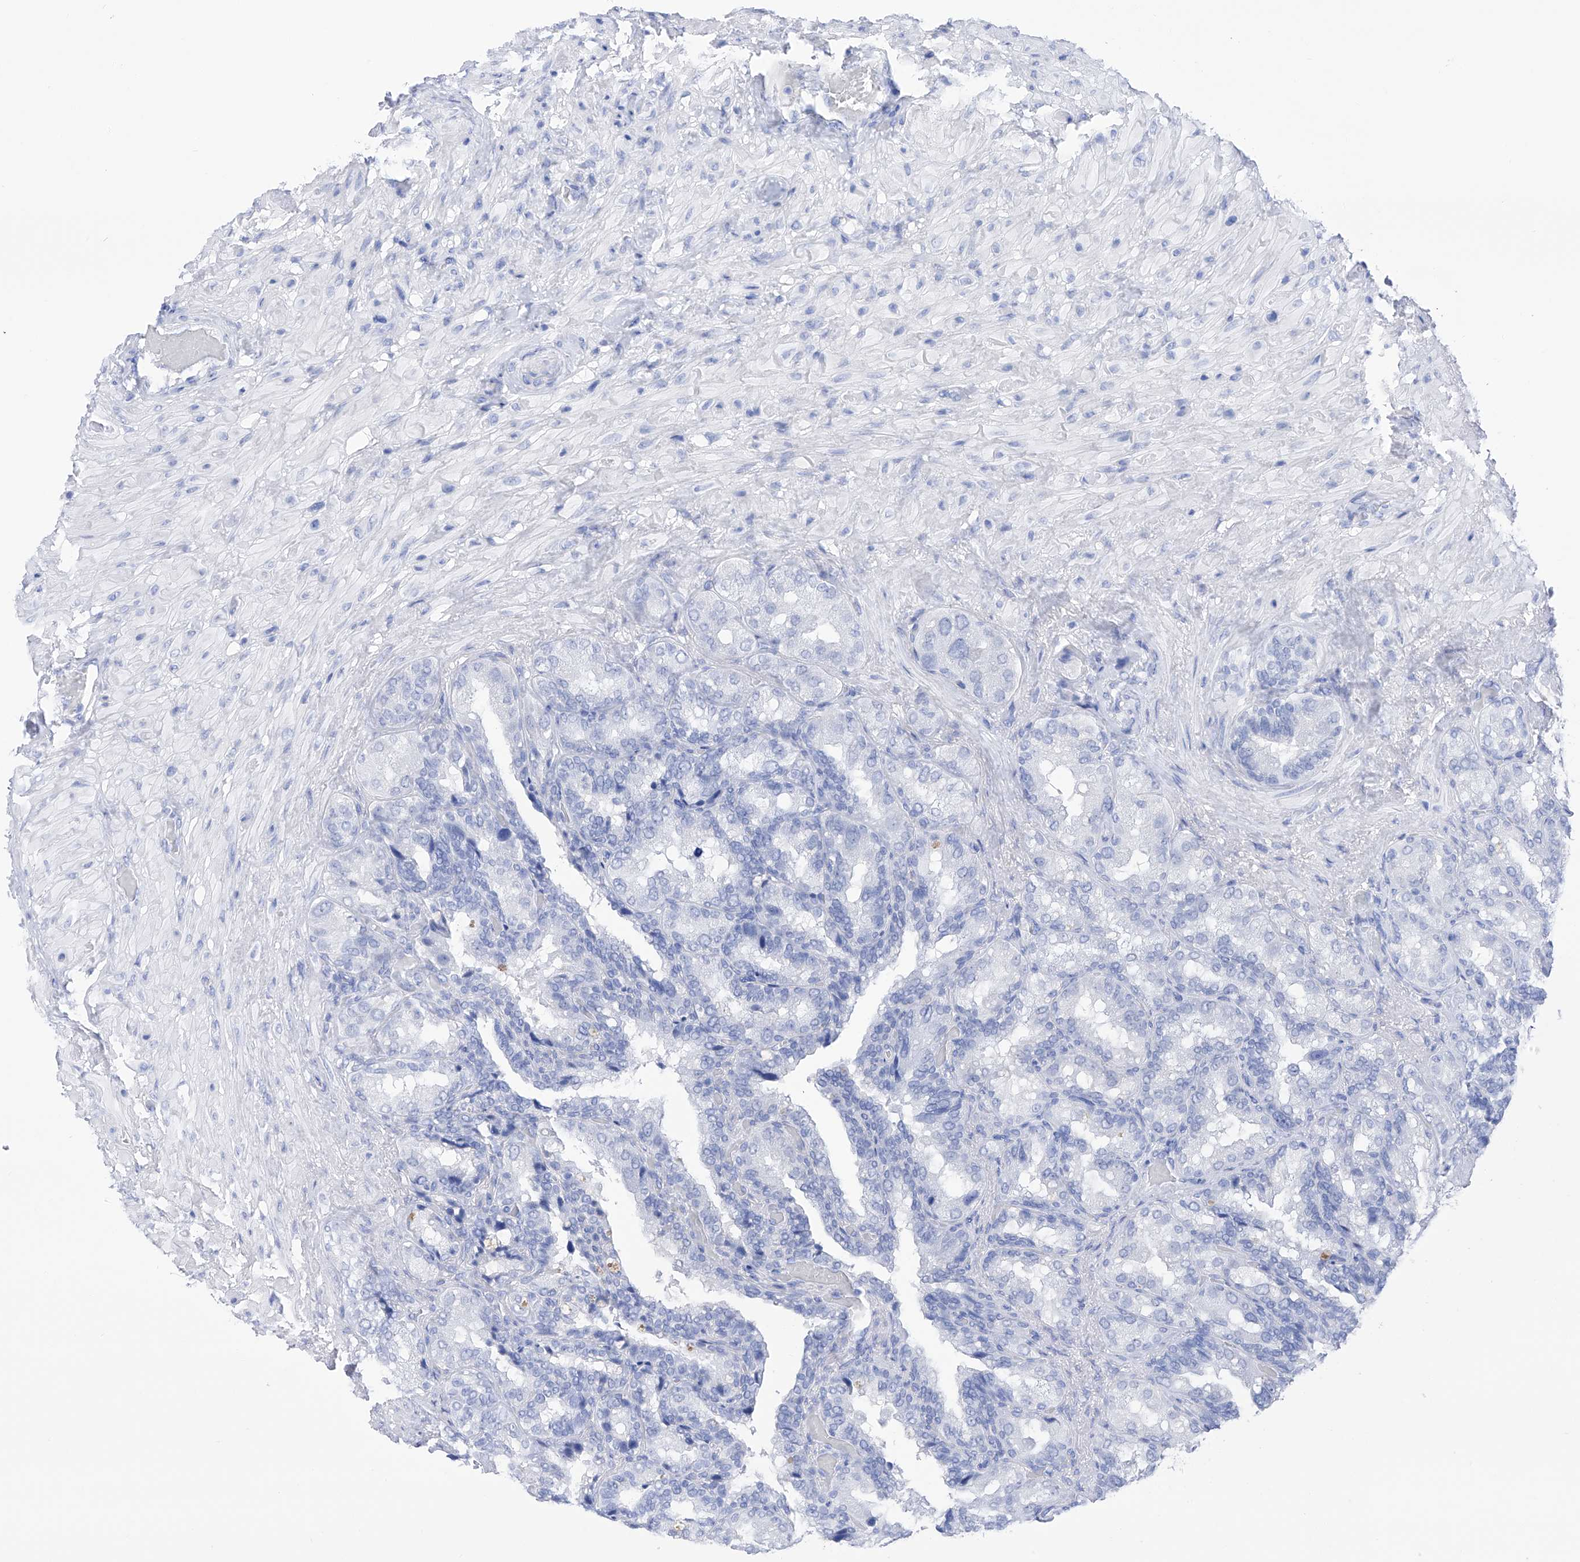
{"staining": {"intensity": "negative", "quantity": "none", "location": "none"}, "tissue": "seminal vesicle", "cell_type": "Glandular cells", "image_type": "normal", "snomed": [{"axis": "morphology", "description": "Normal tissue, NOS"}, {"axis": "topography", "description": "Seminal veicle"}, {"axis": "topography", "description": "Peripheral nerve tissue"}], "caption": "Immunohistochemistry (IHC) of benign seminal vesicle reveals no positivity in glandular cells.", "gene": "FLG", "patient": {"sex": "male", "age": 63}}